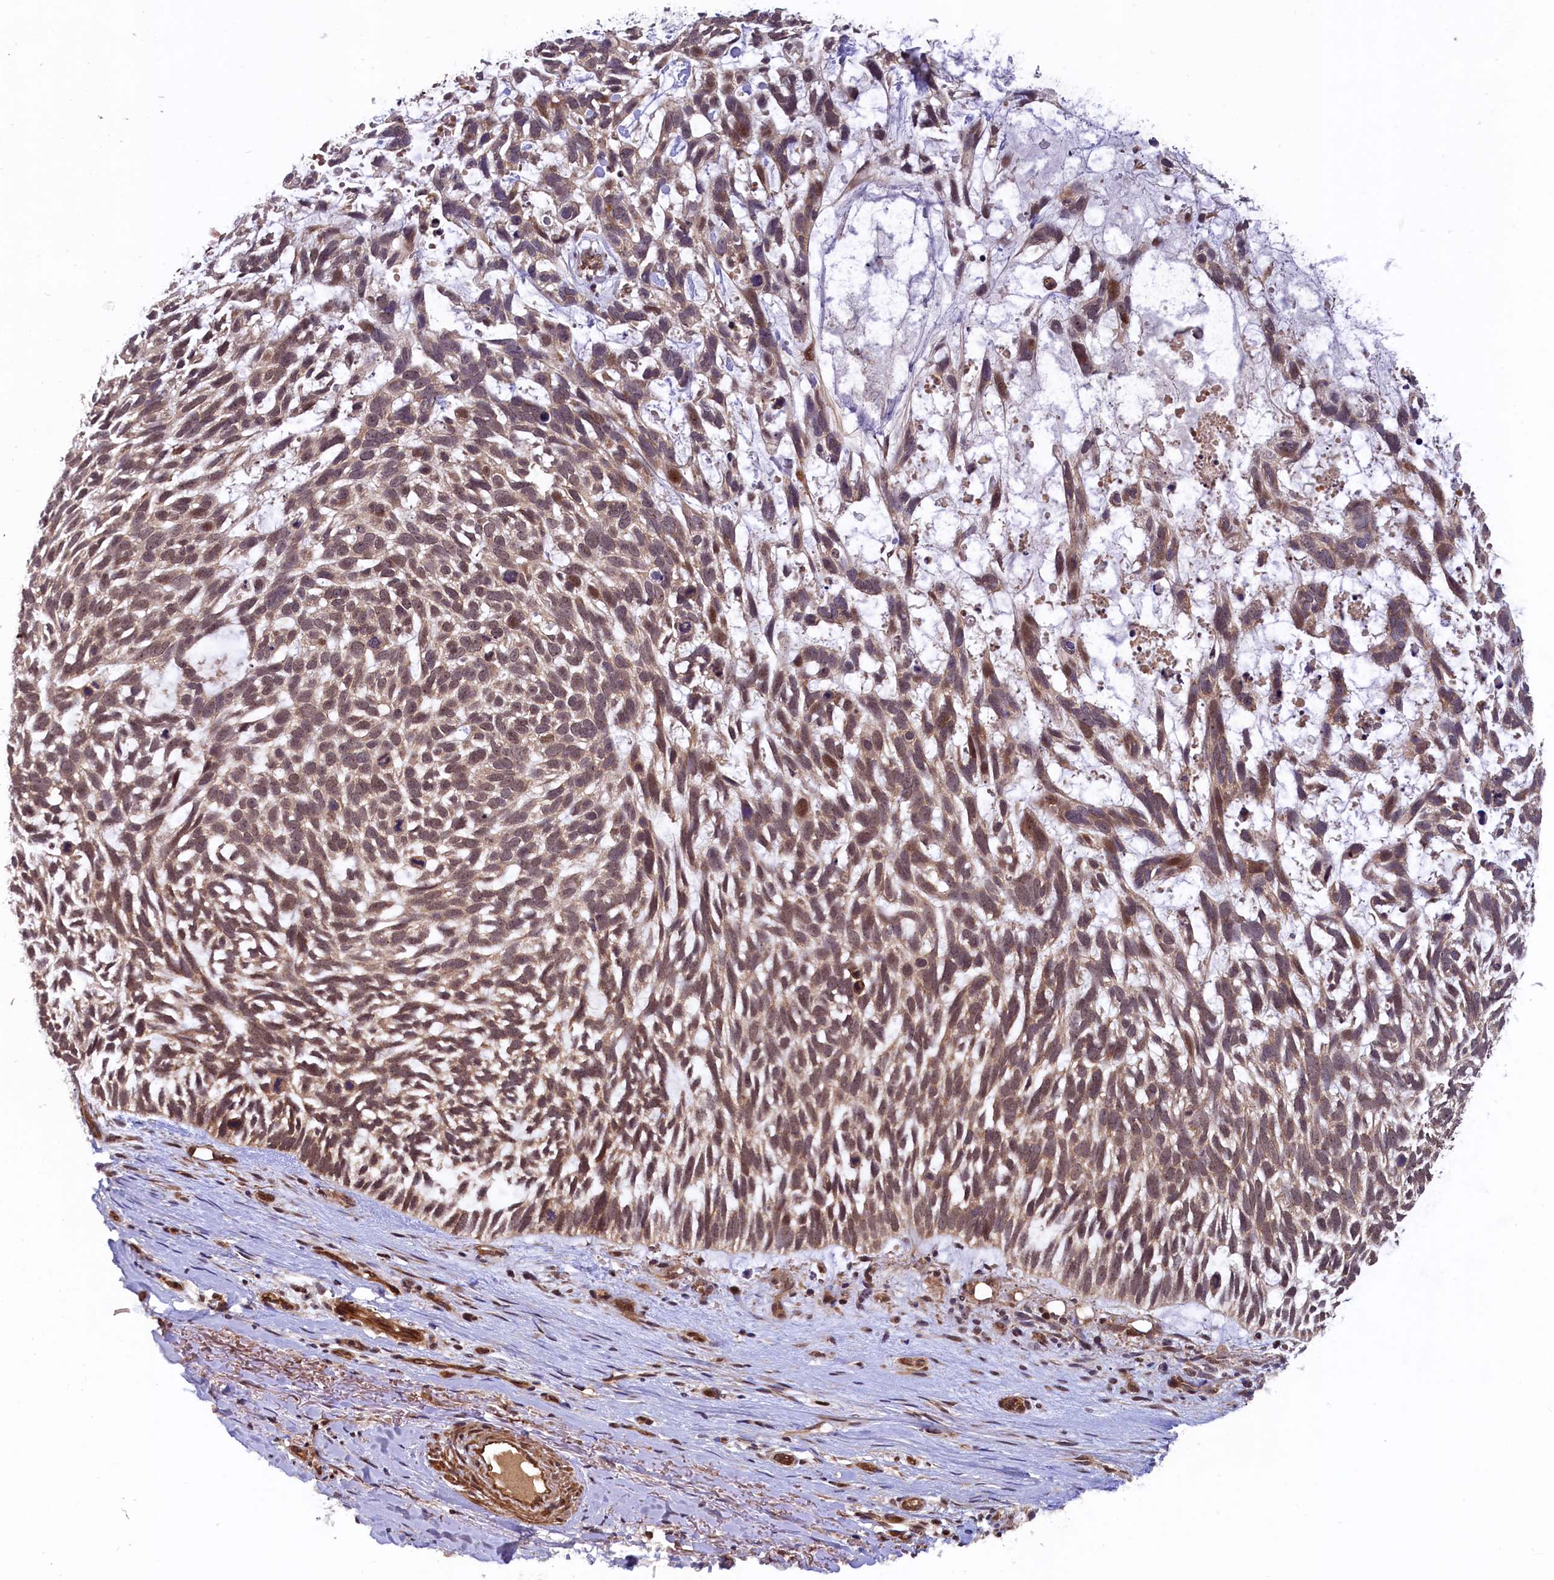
{"staining": {"intensity": "moderate", "quantity": ">75%", "location": "cytoplasmic/membranous,nuclear"}, "tissue": "skin cancer", "cell_type": "Tumor cells", "image_type": "cancer", "snomed": [{"axis": "morphology", "description": "Basal cell carcinoma"}, {"axis": "topography", "description": "Skin"}], "caption": "Protein expression analysis of human skin cancer (basal cell carcinoma) reveals moderate cytoplasmic/membranous and nuclear staining in approximately >75% of tumor cells.", "gene": "ARL14EP", "patient": {"sex": "male", "age": 88}}